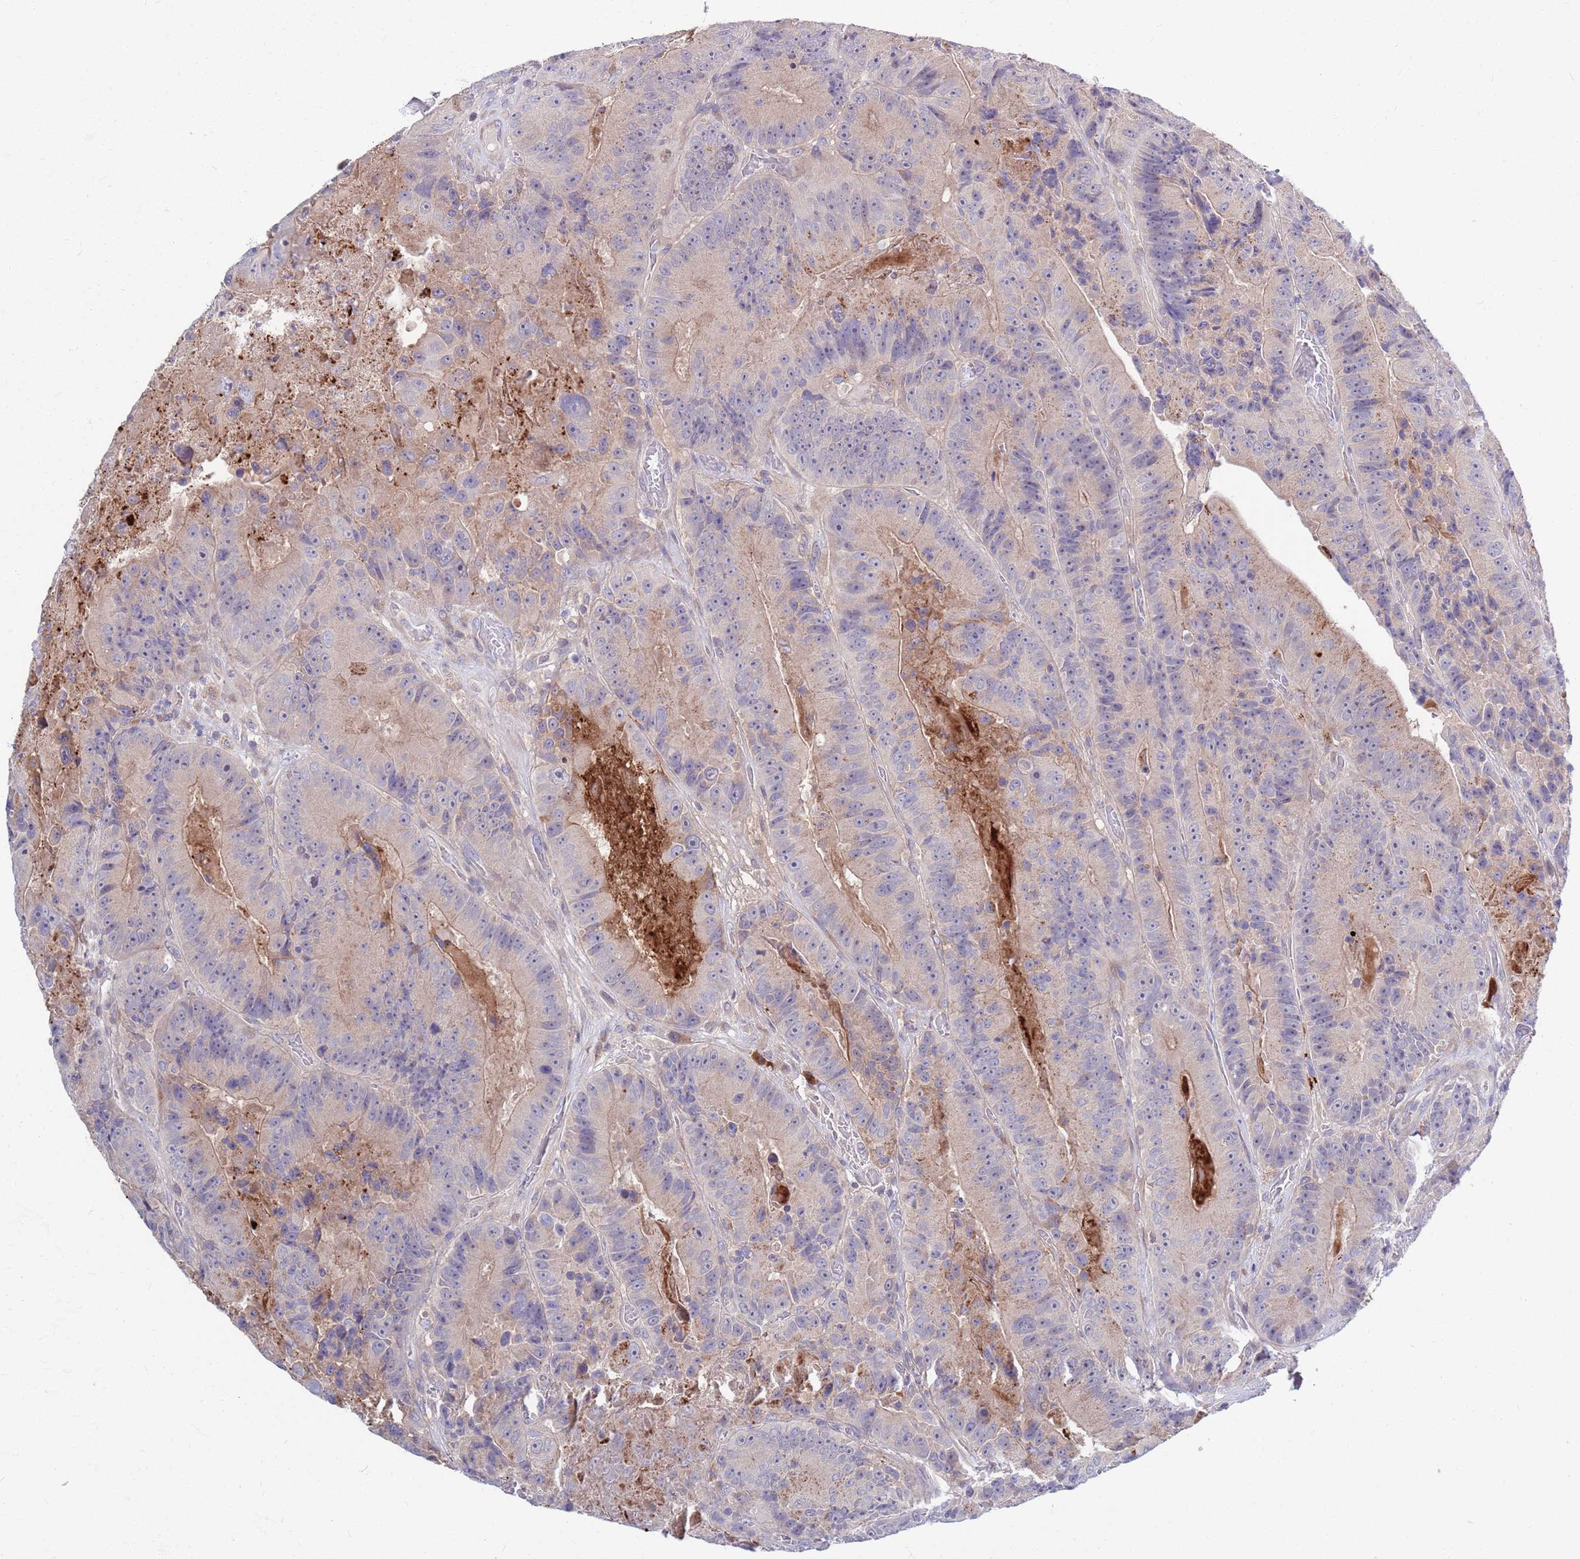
{"staining": {"intensity": "weak", "quantity": "25%-75%", "location": "cytoplasmic/membranous"}, "tissue": "colorectal cancer", "cell_type": "Tumor cells", "image_type": "cancer", "snomed": [{"axis": "morphology", "description": "Adenocarcinoma, NOS"}, {"axis": "topography", "description": "Colon"}], "caption": "Human colorectal cancer stained with a protein marker exhibits weak staining in tumor cells.", "gene": "KLHL29", "patient": {"sex": "female", "age": 86}}